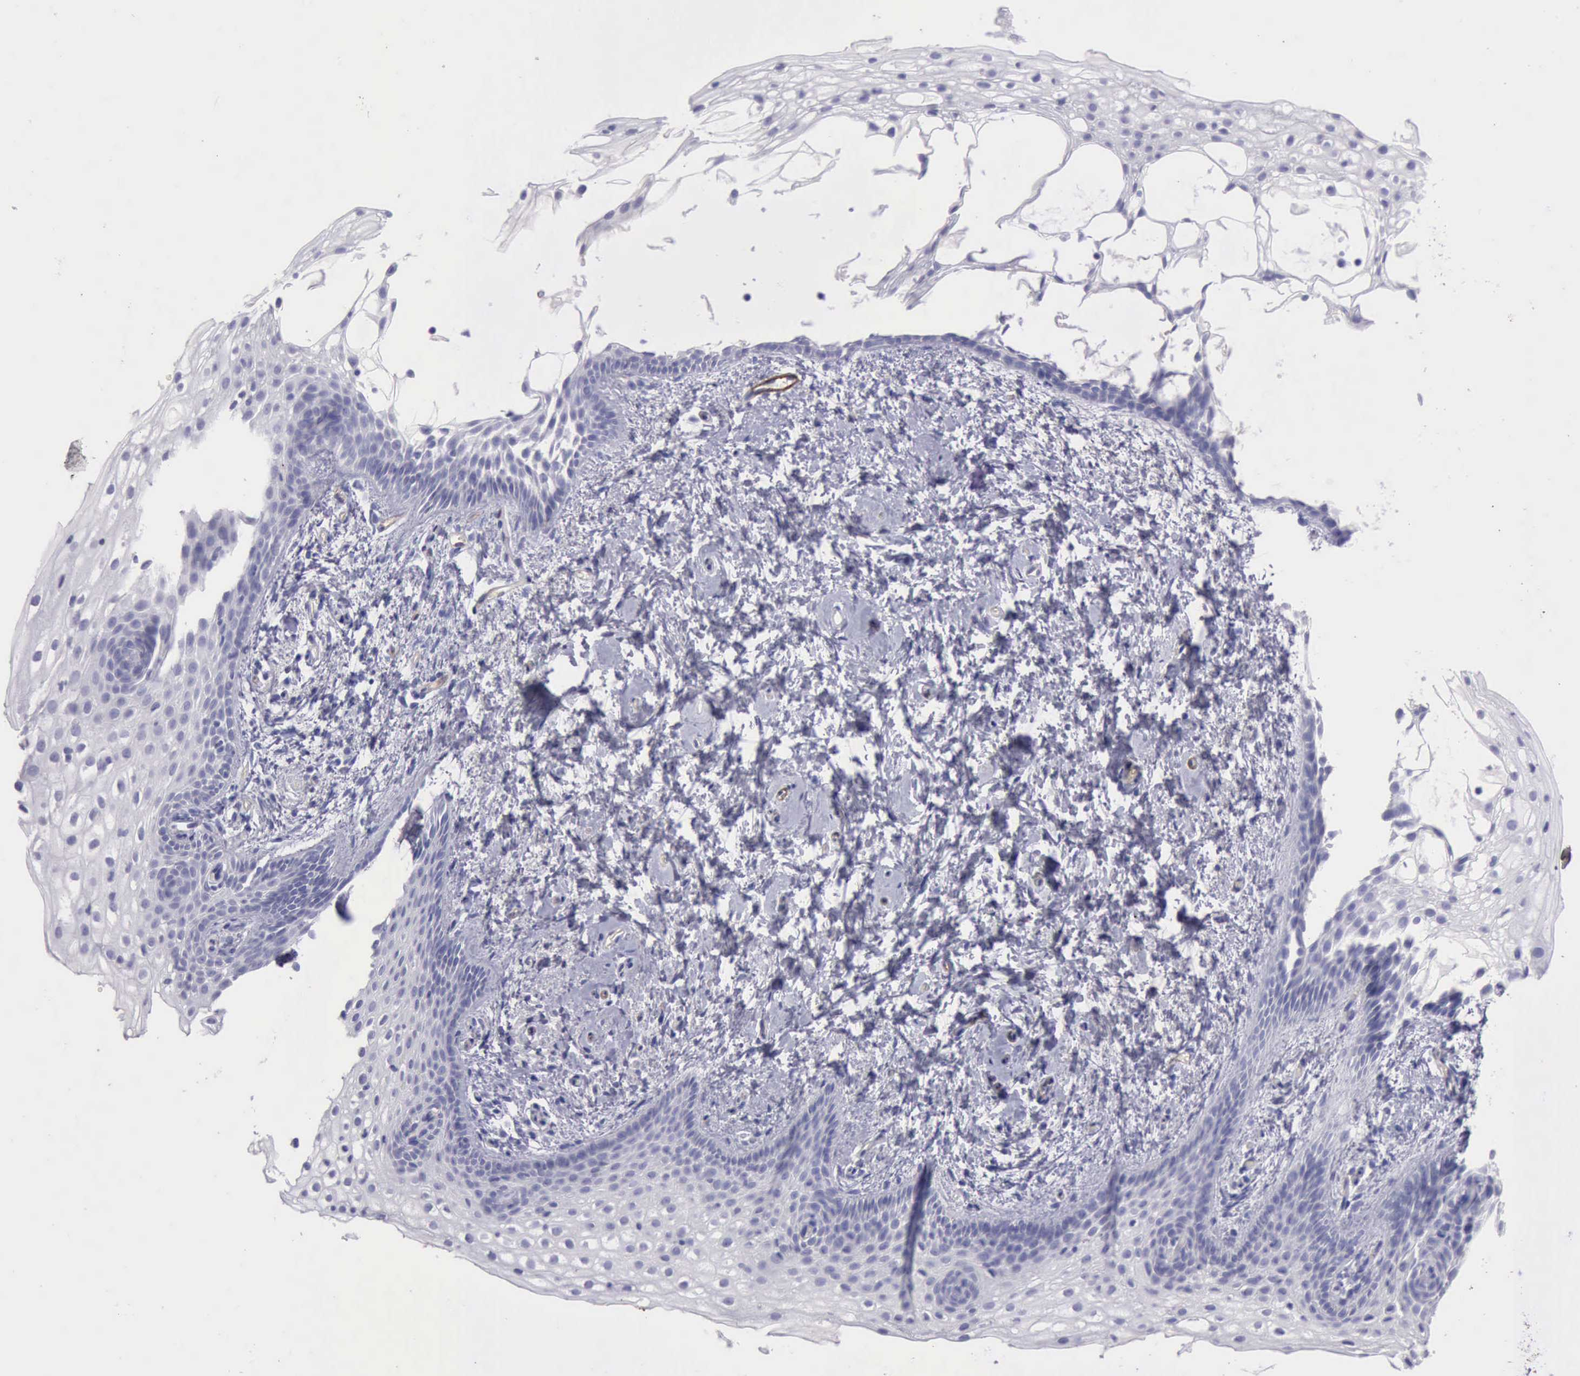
{"staining": {"intensity": "negative", "quantity": "none", "location": "none"}, "tissue": "vagina", "cell_type": "Squamous epithelial cells", "image_type": "normal", "snomed": [{"axis": "morphology", "description": "Normal tissue, NOS"}, {"axis": "topography", "description": "Vagina"}], "caption": "Protein analysis of benign vagina shows no significant positivity in squamous epithelial cells.", "gene": "AOC3", "patient": {"sex": "female", "age": 61}}